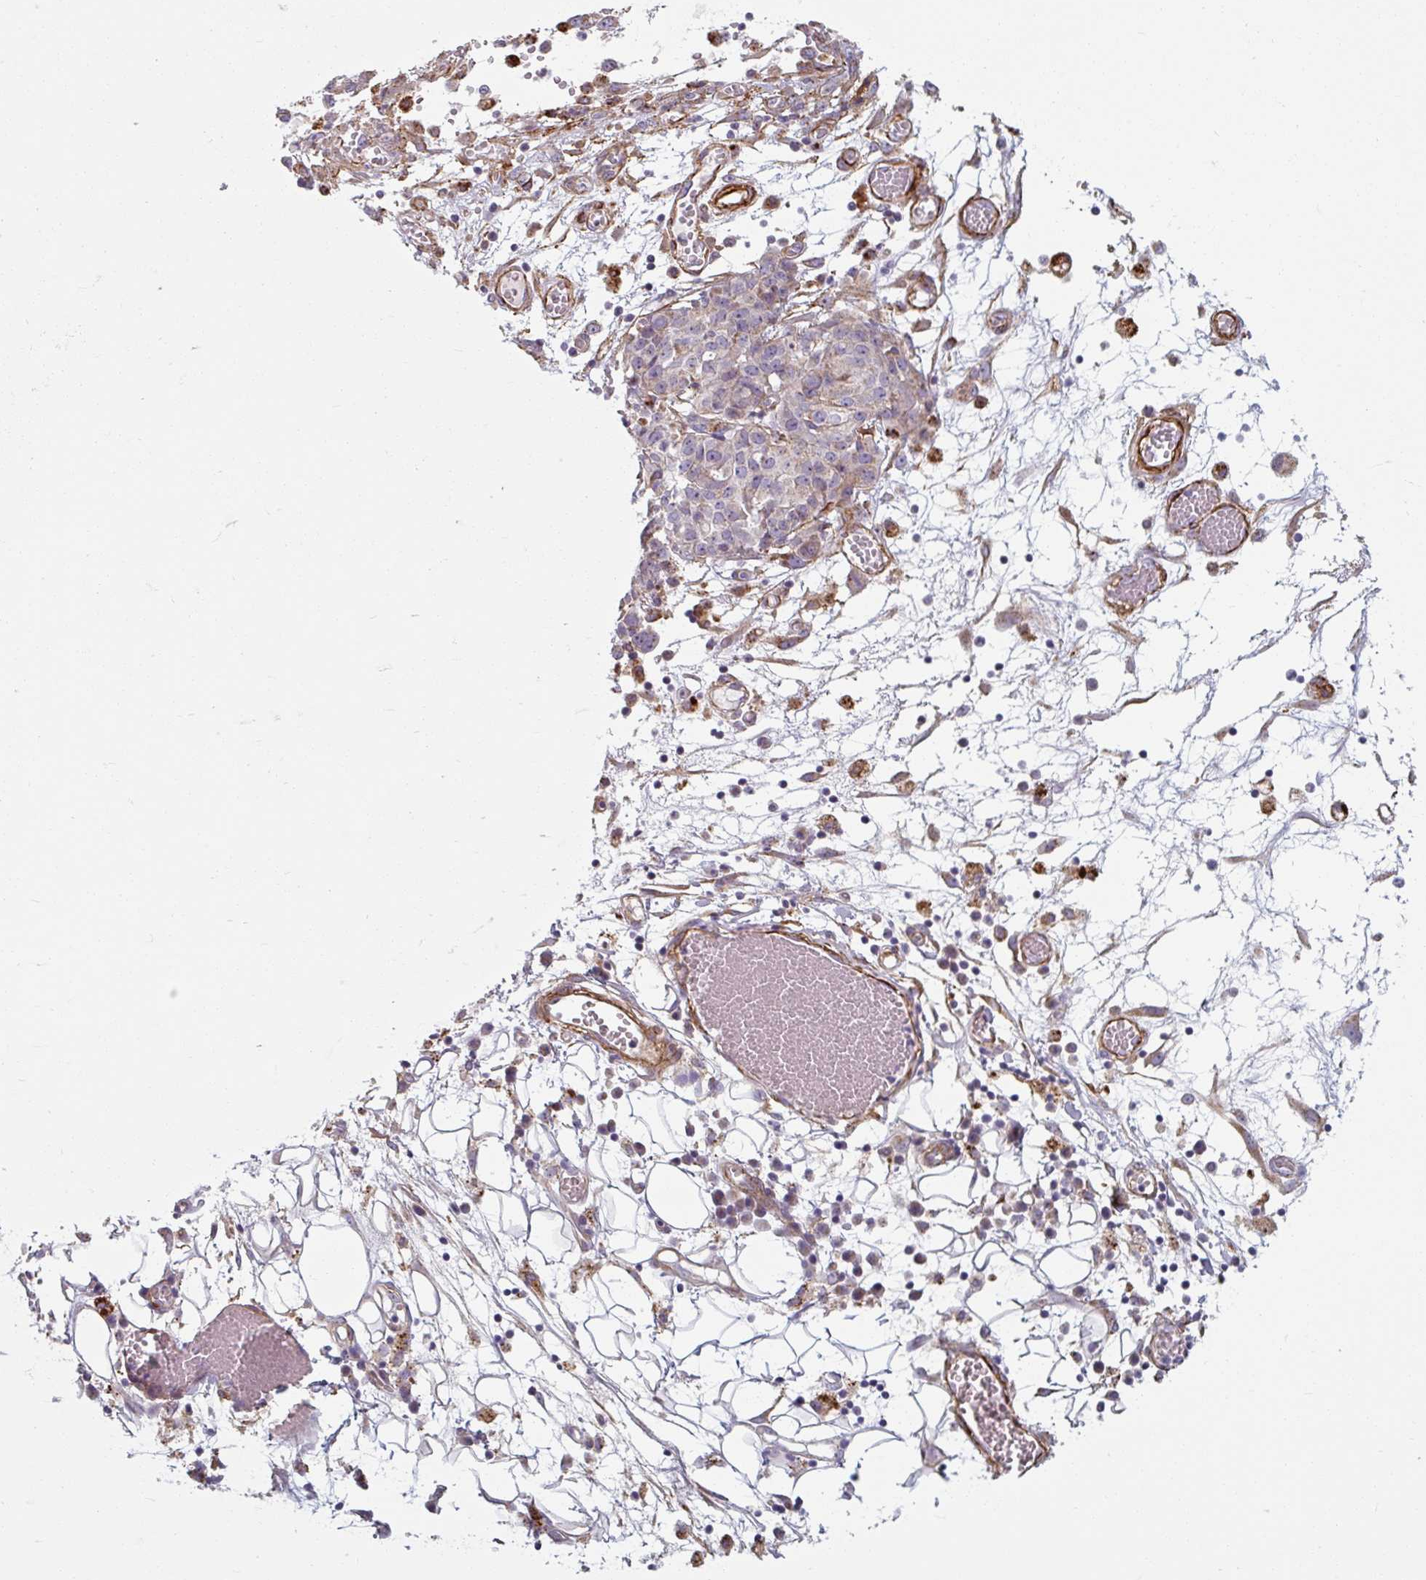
{"staining": {"intensity": "negative", "quantity": "none", "location": "none"}, "tissue": "ovarian cancer", "cell_type": "Tumor cells", "image_type": "cancer", "snomed": [{"axis": "morphology", "description": "Cystadenocarcinoma, serous, NOS"}, {"axis": "topography", "description": "Soft tissue"}, {"axis": "topography", "description": "Ovary"}], "caption": "There is no significant staining in tumor cells of ovarian cancer.", "gene": "MRPS5", "patient": {"sex": "female", "age": 57}}